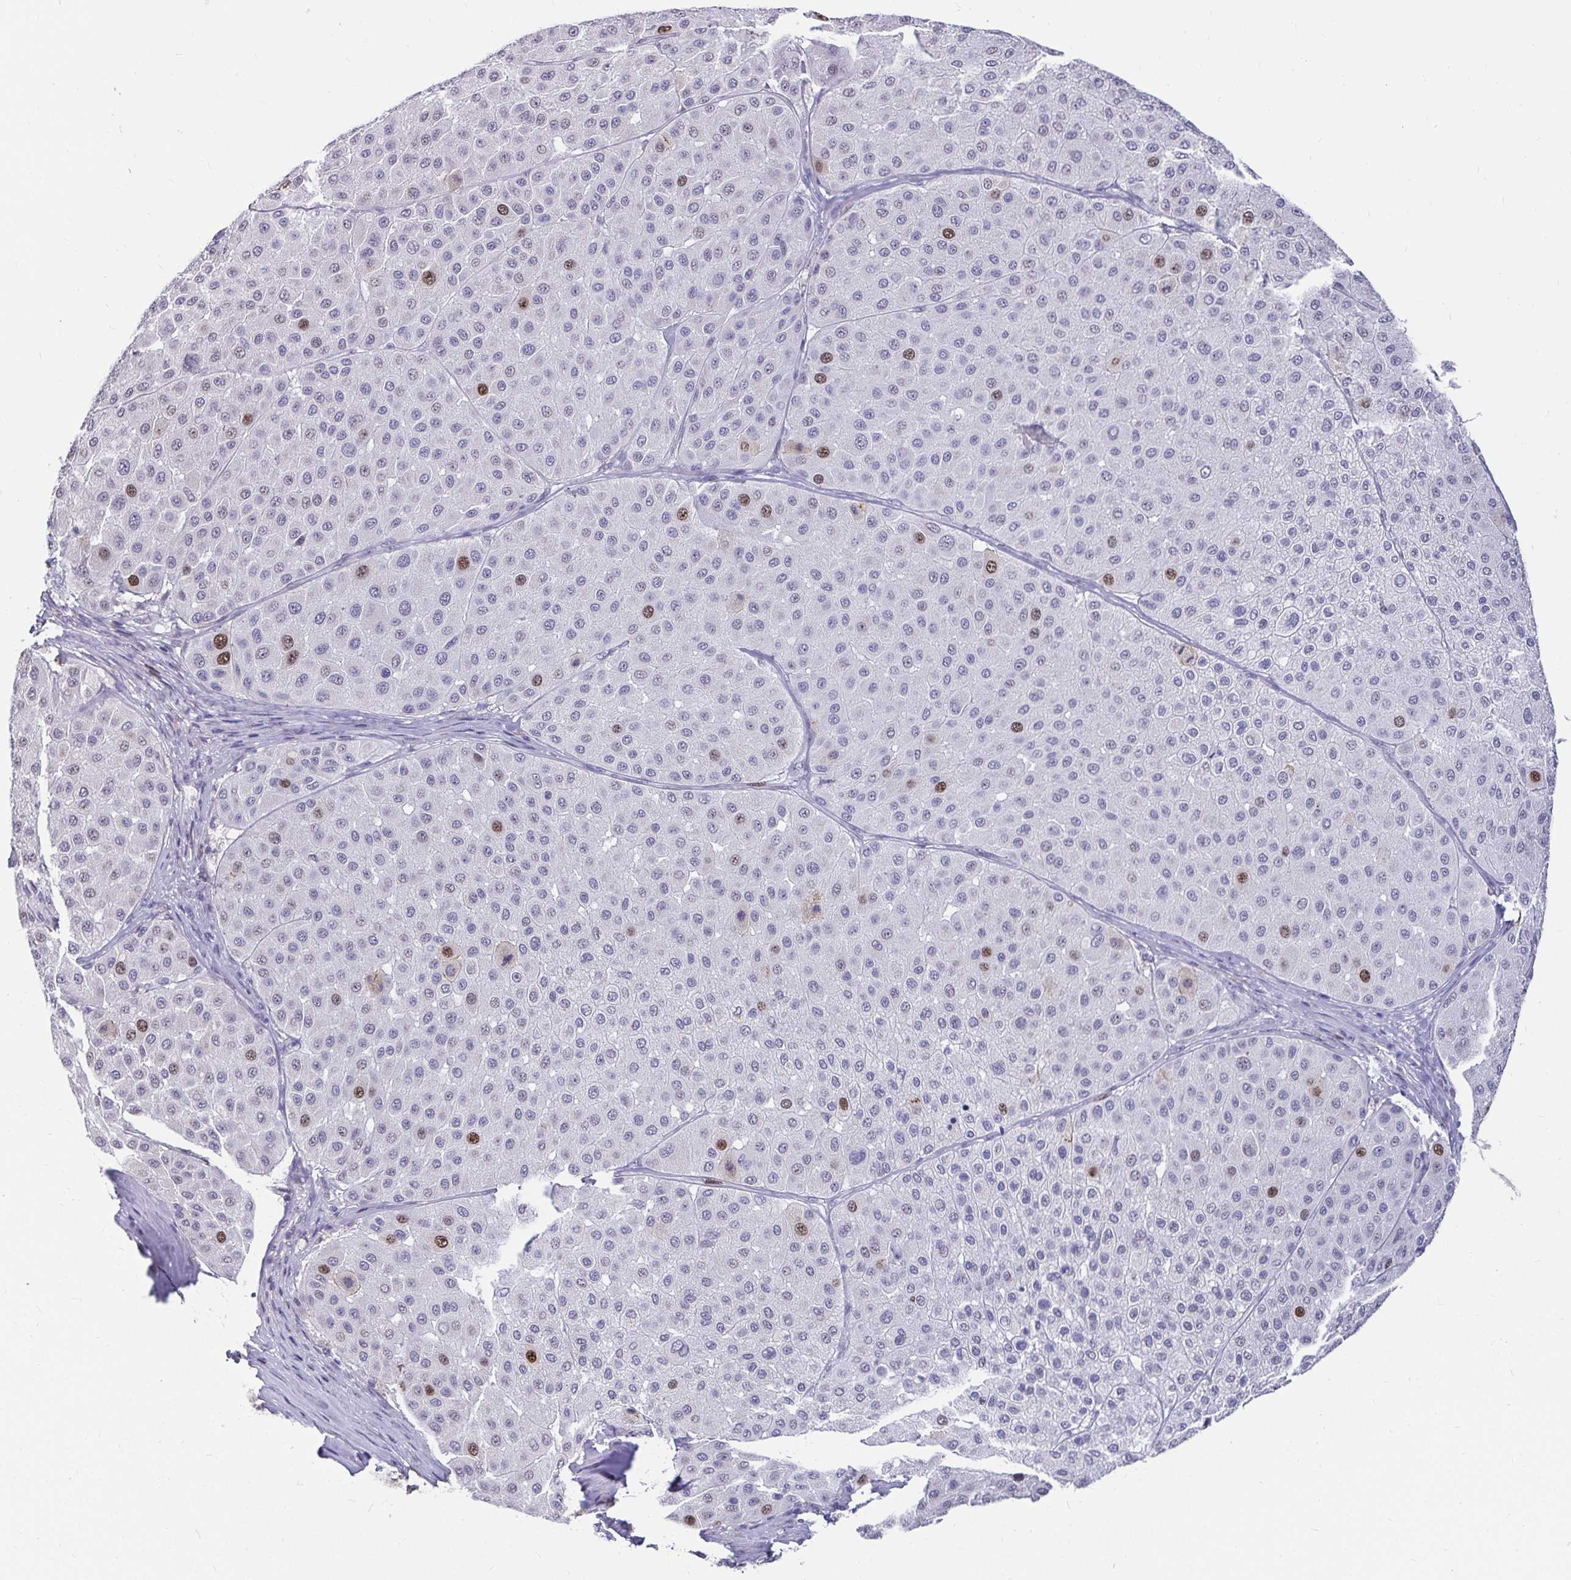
{"staining": {"intensity": "strong", "quantity": "<25%", "location": "nuclear"}, "tissue": "melanoma", "cell_type": "Tumor cells", "image_type": "cancer", "snomed": [{"axis": "morphology", "description": "Malignant melanoma, Metastatic site"}, {"axis": "topography", "description": "Smooth muscle"}], "caption": "Tumor cells demonstrate medium levels of strong nuclear positivity in about <25% of cells in malignant melanoma (metastatic site). The protein is stained brown, and the nuclei are stained in blue (DAB (3,3'-diaminobenzidine) IHC with brightfield microscopy, high magnification).", "gene": "ANLN", "patient": {"sex": "male", "age": 41}}